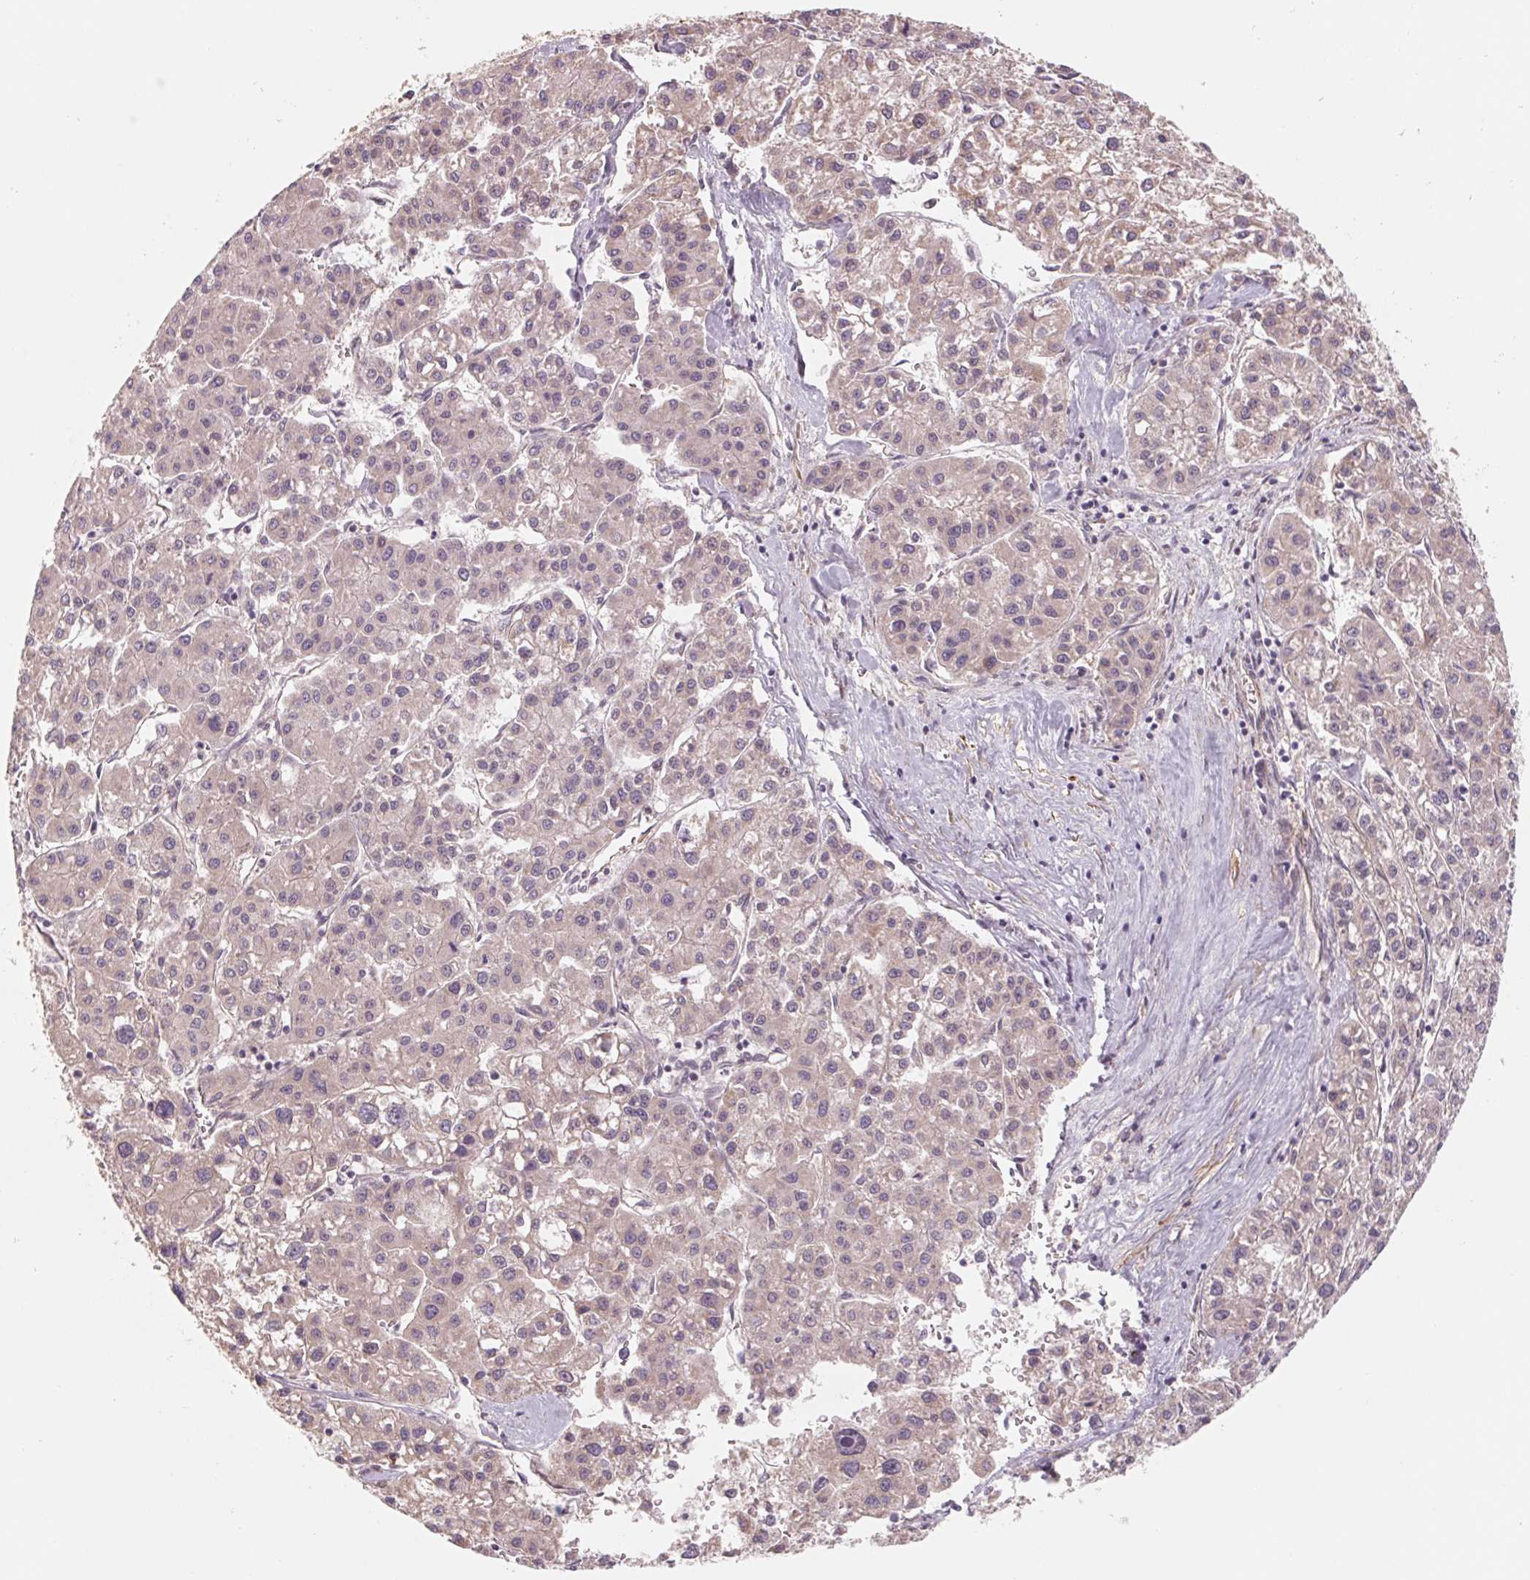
{"staining": {"intensity": "negative", "quantity": "none", "location": "none"}, "tissue": "liver cancer", "cell_type": "Tumor cells", "image_type": "cancer", "snomed": [{"axis": "morphology", "description": "Carcinoma, Hepatocellular, NOS"}, {"axis": "topography", "description": "Liver"}], "caption": "Liver cancer stained for a protein using immunohistochemistry (IHC) exhibits no positivity tumor cells.", "gene": "CCDC112", "patient": {"sex": "male", "age": 73}}